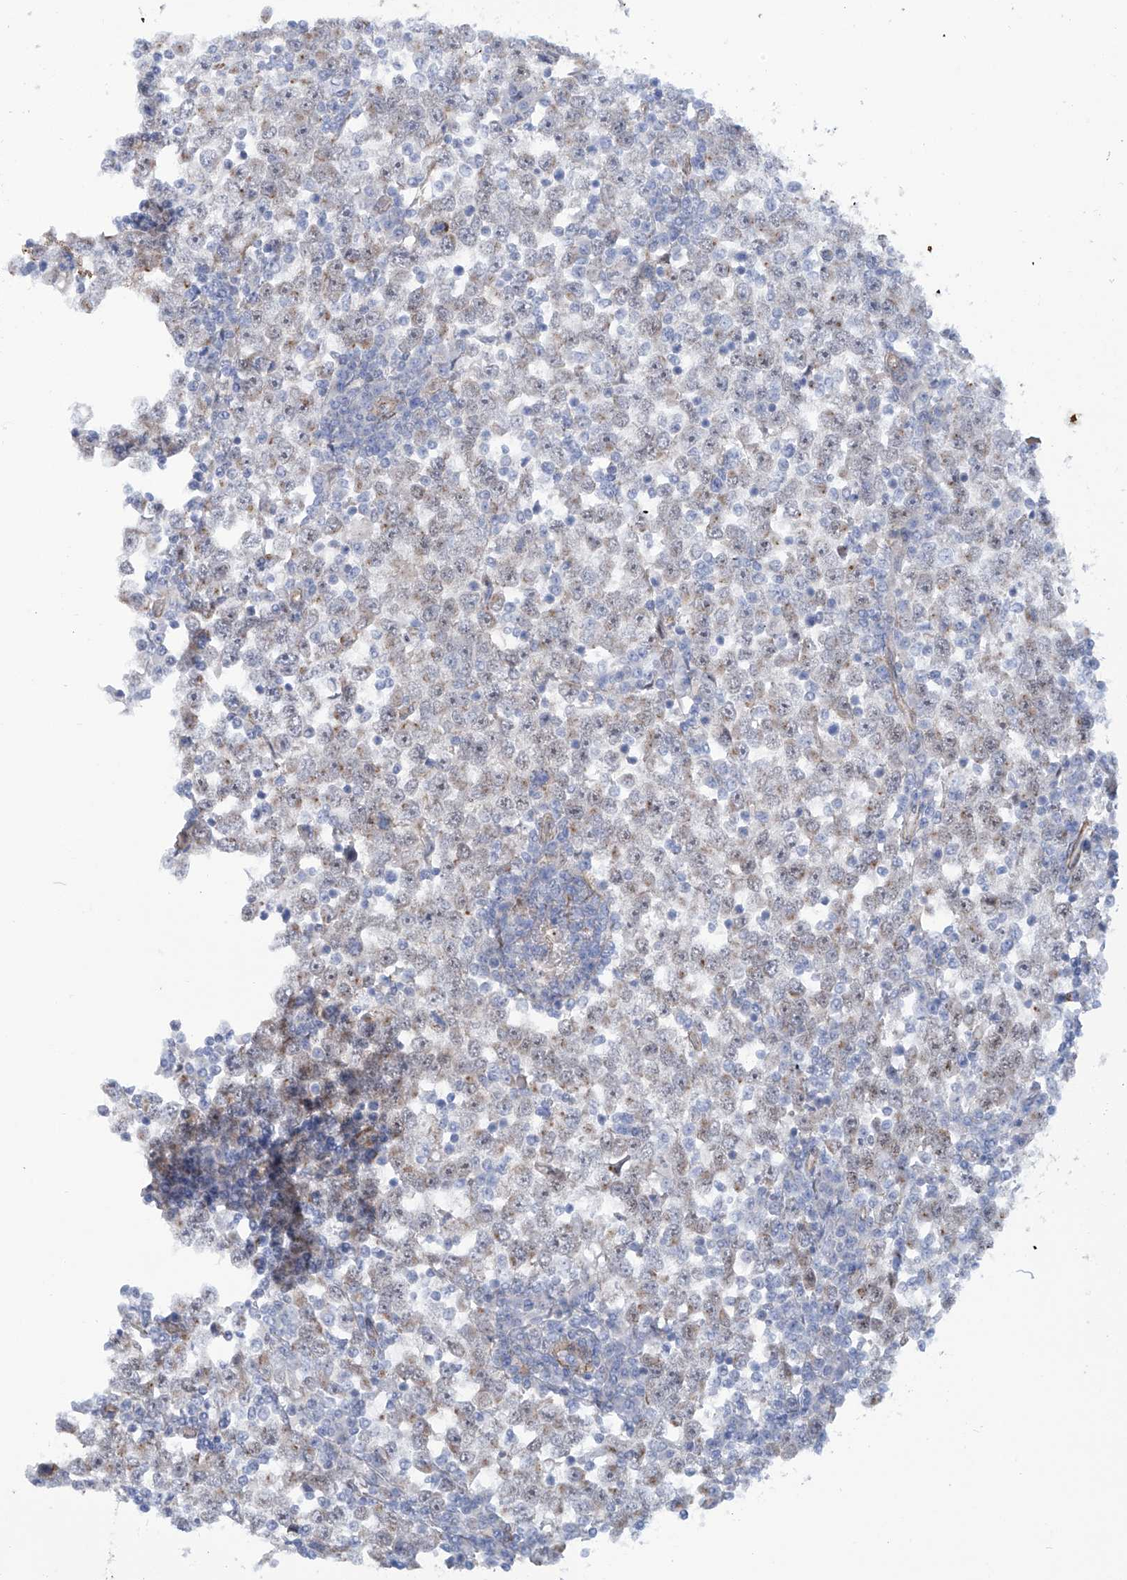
{"staining": {"intensity": "moderate", "quantity": "25%-75%", "location": "cytoplasmic/membranous,nuclear"}, "tissue": "testis cancer", "cell_type": "Tumor cells", "image_type": "cancer", "snomed": [{"axis": "morphology", "description": "Seminoma, NOS"}, {"axis": "topography", "description": "Testis"}], "caption": "Testis cancer was stained to show a protein in brown. There is medium levels of moderate cytoplasmic/membranous and nuclear expression in approximately 25%-75% of tumor cells.", "gene": "ZNF490", "patient": {"sex": "male", "age": 65}}